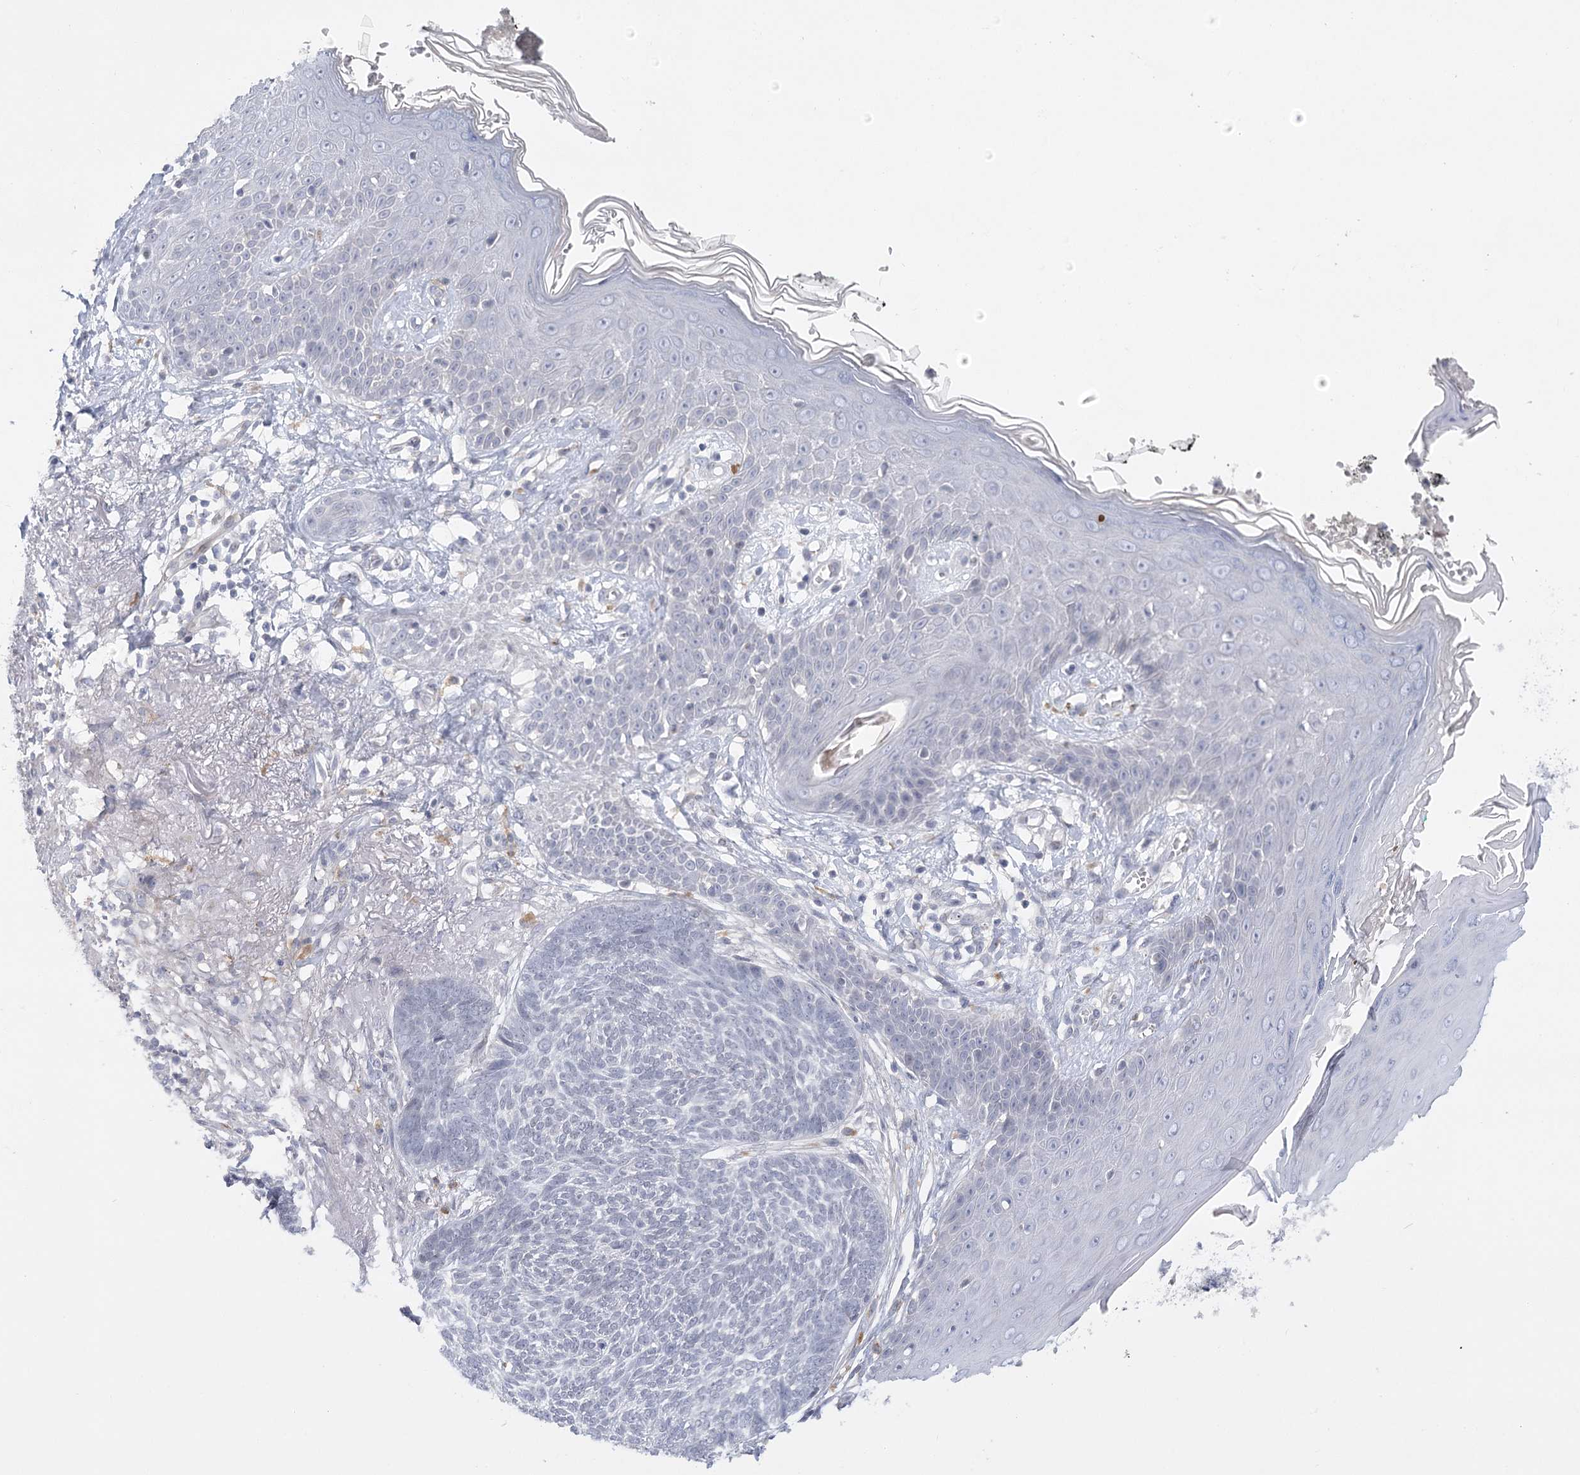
{"staining": {"intensity": "negative", "quantity": "none", "location": "none"}, "tissue": "skin cancer", "cell_type": "Tumor cells", "image_type": "cancer", "snomed": [{"axis": "morphology", "description": "Normal tissue, NOS"}, {"axis": "morphology", "description": "Basal cell carcinoma"}, {"axis": "topography", "description": "Skin"}], "caption": "Human skin basal cell carcinoma stained for a protein using IHC reveals no expression in tumor cells.", "gene": "FAM76B", "patient": {"sex": "male", "age": 64}}